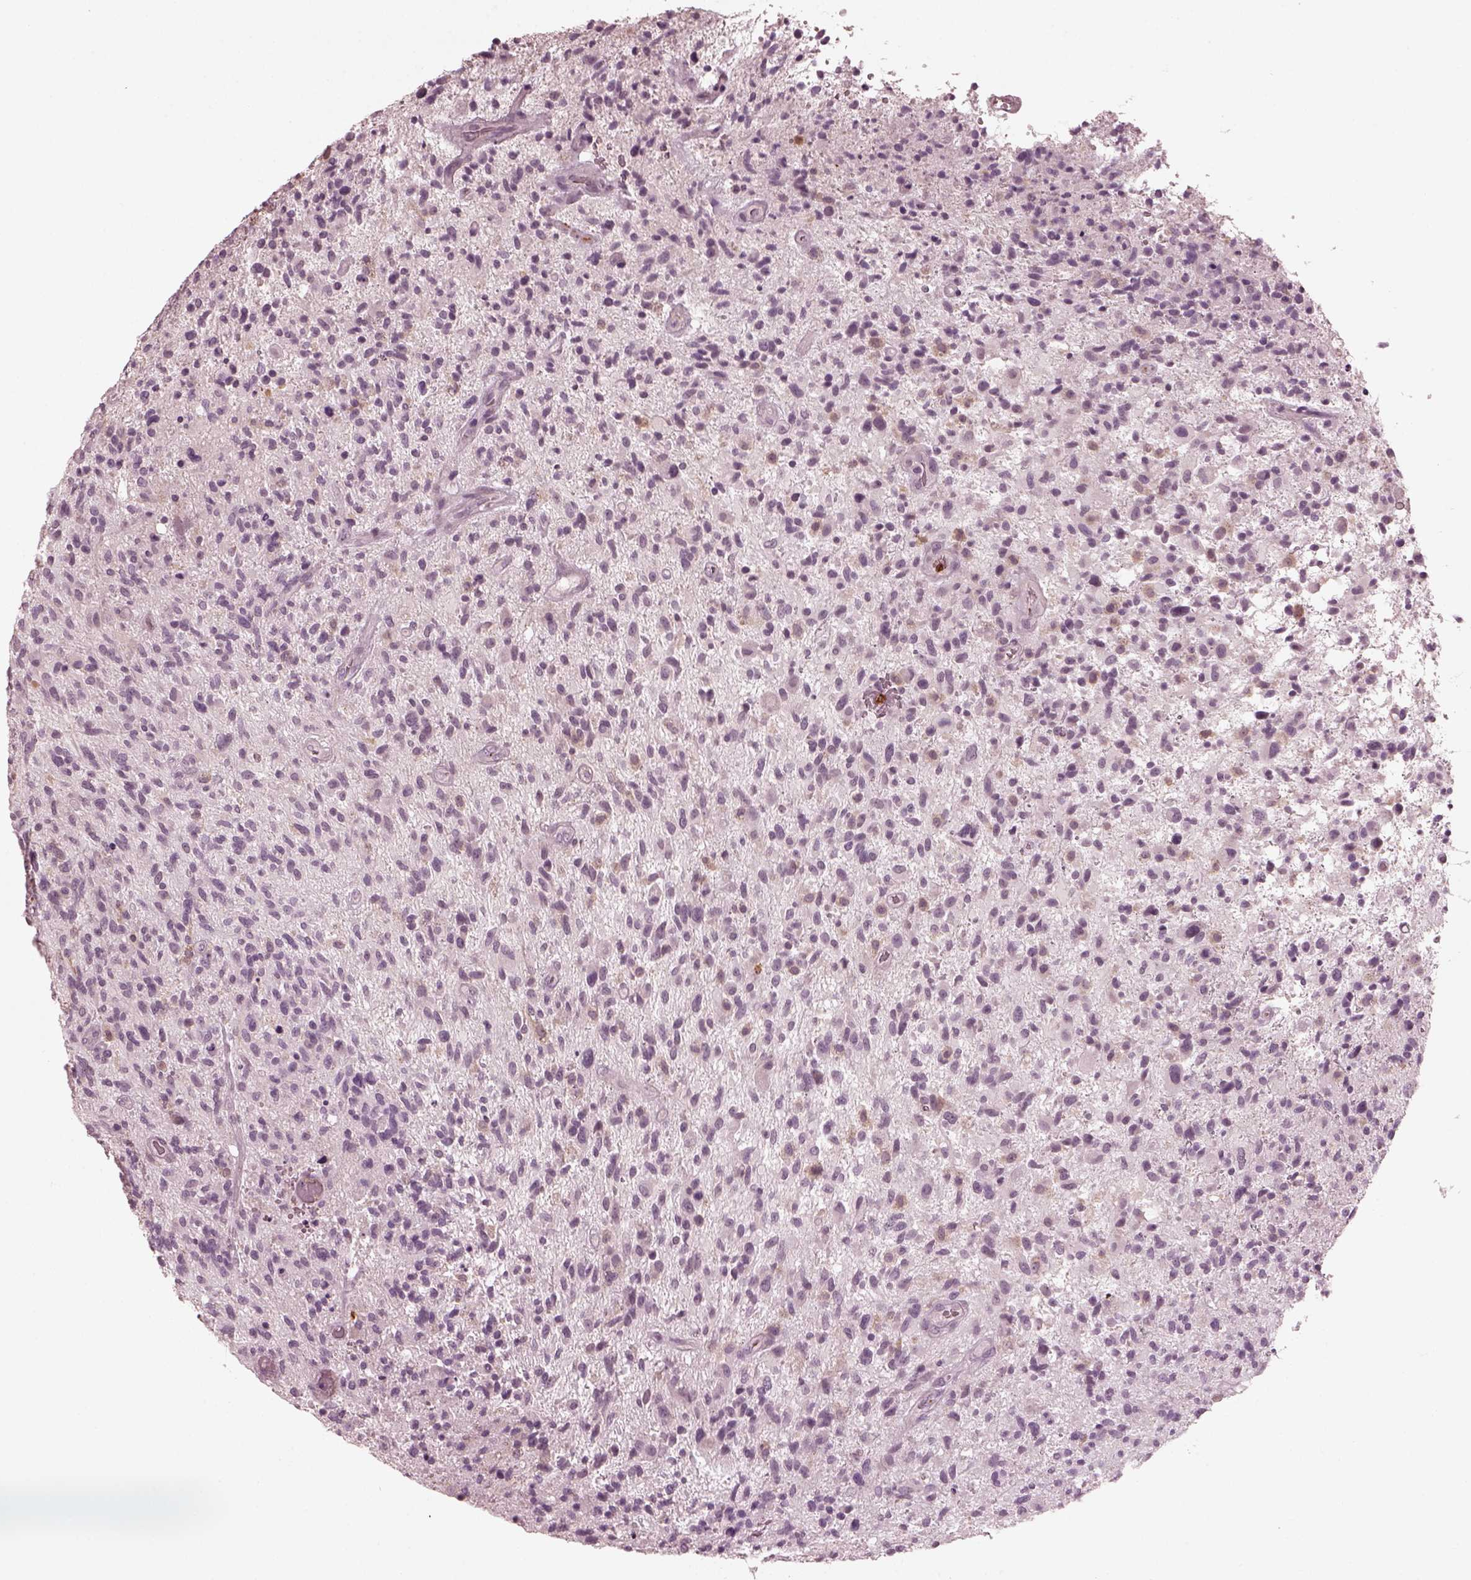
{"staining": {"intensity": "negative", "quantity": "none", "location": "none"}, "tissue": "glioma", "cell_type": "Tumor cells", "image_type": "cancer", "snomed": [{"axis": "morphology", "description": "Glioma, malignant, High grade"}, {"axis": "topography", "description": "Brain"}], "caption": "High power microscopy image of an immunohistochemistry image of malignant glioma (high-grade), revealing no significant expression in tumor cells. Brightfield microscopy of immunohistochemistry (IHC) stained with DAB (3,3'-diaminobenzidine) (brown) and hematoxylin (blue), captured at high magnification.", "gene": "PSTPIP2", "patient": {"sex": "male", "age": 47}}